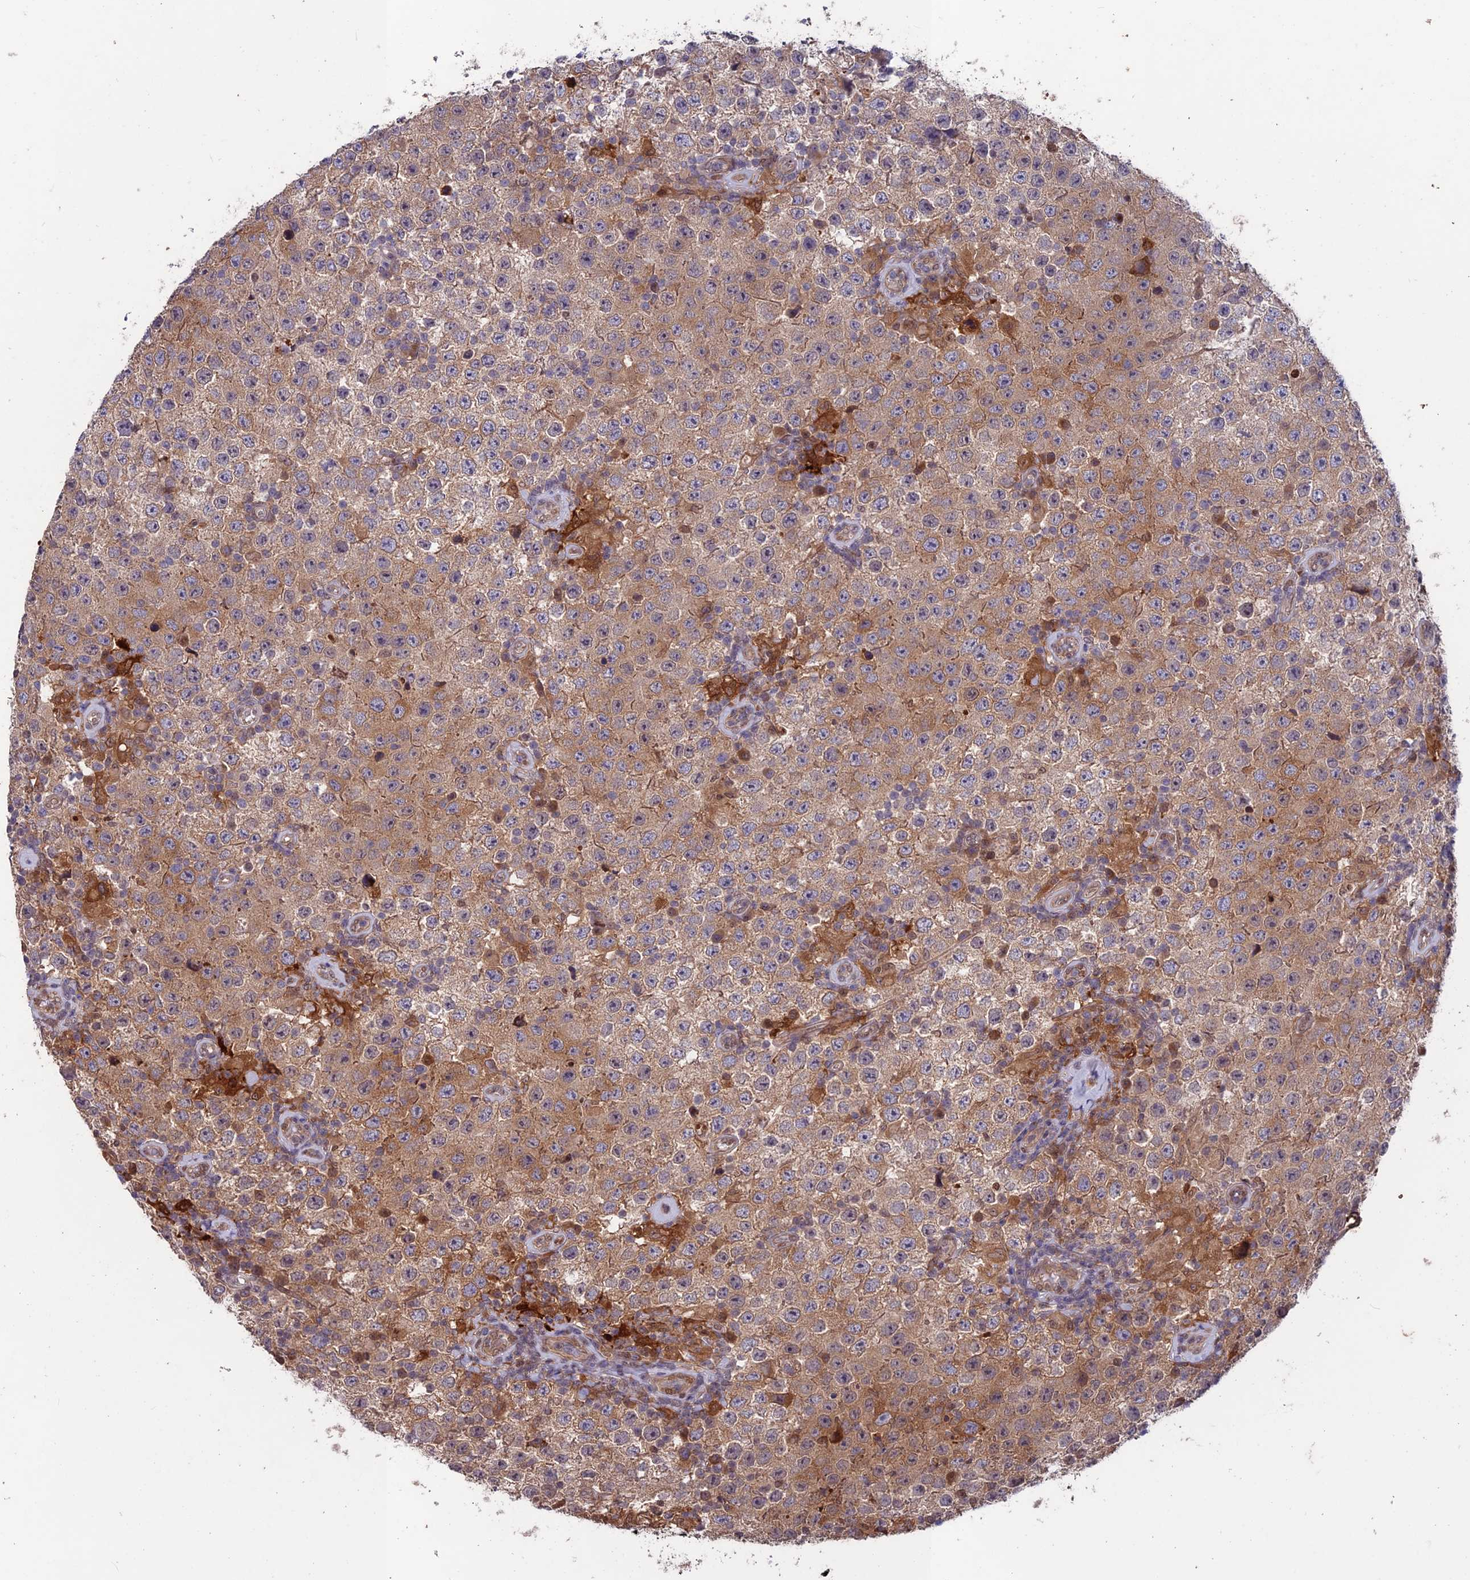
{"staining": {"intensity": "weak", "quantity": ">75%", "location": "cytoplasmic/membranous"}, "tissue": "testis cancer", "cell_type": "Tumor cells", "image_type": "cancer", "snomed": [{"axis": "morphology", "description": "Normal tissue, NOS"}, {"axis": "morphology", "description": "Urothelial carcinoma, High grade"}, {"axis": "morphology", "description": "Seminoma, NOS"}, {"axis": "morphology", "description": "Carcinoma, Embryonal, NOS"}, {"axis": "topography", "description": "Urinary bladder"}, {"axis": "topography", "description": "Testis"}], "caption": "A high-resolution photomicrograph shows immunohistochemistry staining of testis cancer, which reveals weak cytoplasmic/membranous staining in about >75% of tumor cells.", "gene": "MAST2", "patient": {"sex": "male", "age": 41}}